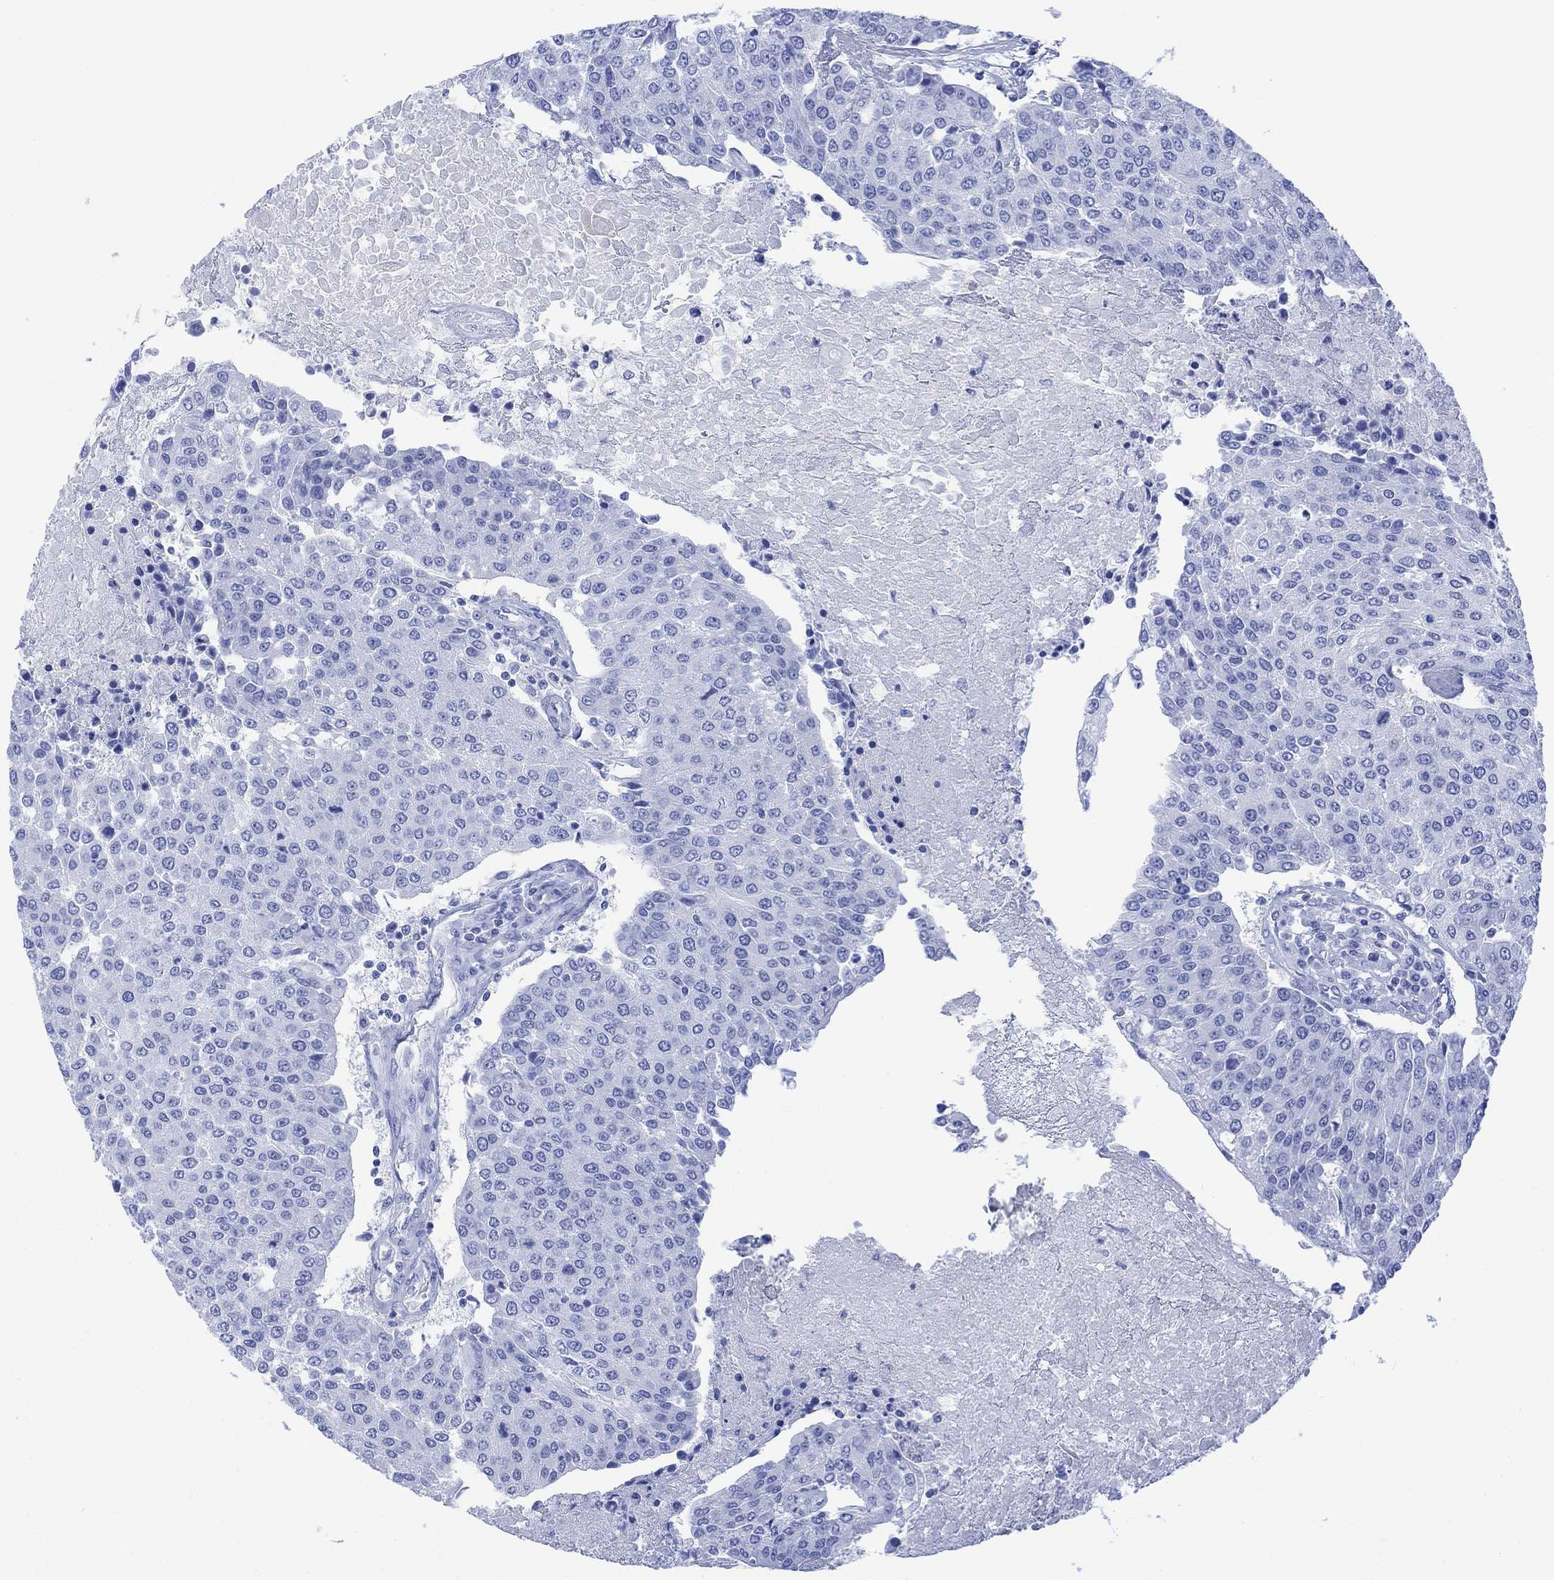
{"staining": {"intensity": "negative", "quantity": "none", "location": "none"}, "tissue": "urothelial cancer", "cell_type": "Tumor cells", "image_type": "cancer", "snomed": [{"axis": "morphology", "description": "Urothelial carcinoma, High grade"}, {"axis": "topography", "description": "Urinary bladder"}], "caption": "Micrograph shows no significant protein staining in tumor cells of urothelial cancer.", "gene": "CELF4", "patient": {"sex": "female", "age": 85}}